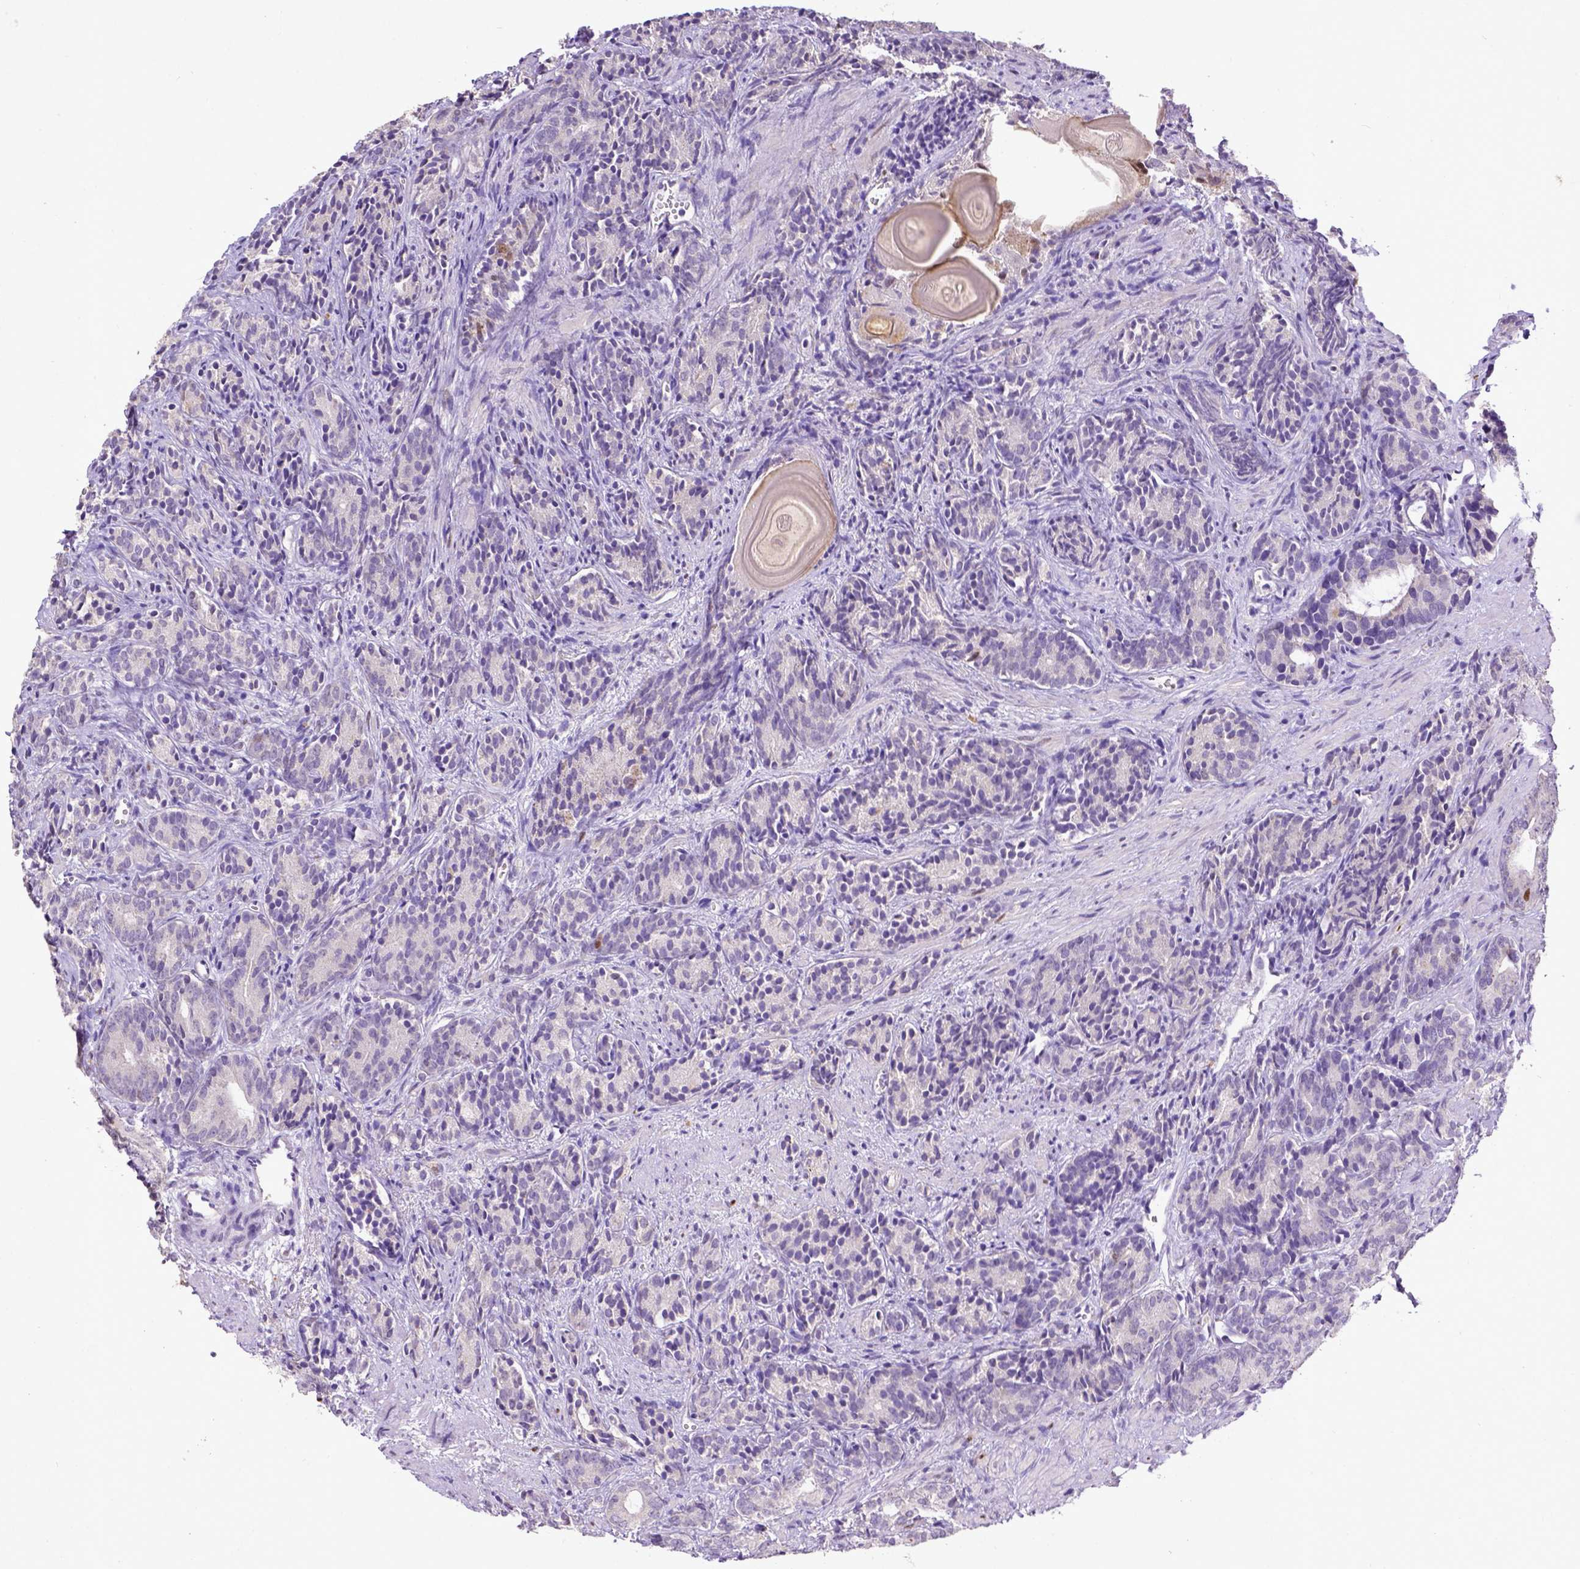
{"staining": {"intensity": "negative", "quantity": "none", "location": "none"}, "tissue": "prostate cancer", "cell_type": "Tumor cells", "image_type": "cancer", "snomed": [{"axis": "morphology", "description": "Adenocarcinoma, High grade"}, {"axis": "topography", "description": "Prostate"}], "caption": "High magnification brightfield microscopy of prostate adenocarcinoma (high-grade) stained with DAB (brown) and counterstained with hematoxylin (blue): tumor cells show no significant expression.", "gene": "CDKN1A", "patient": {"sex": "male", "age": 84}}